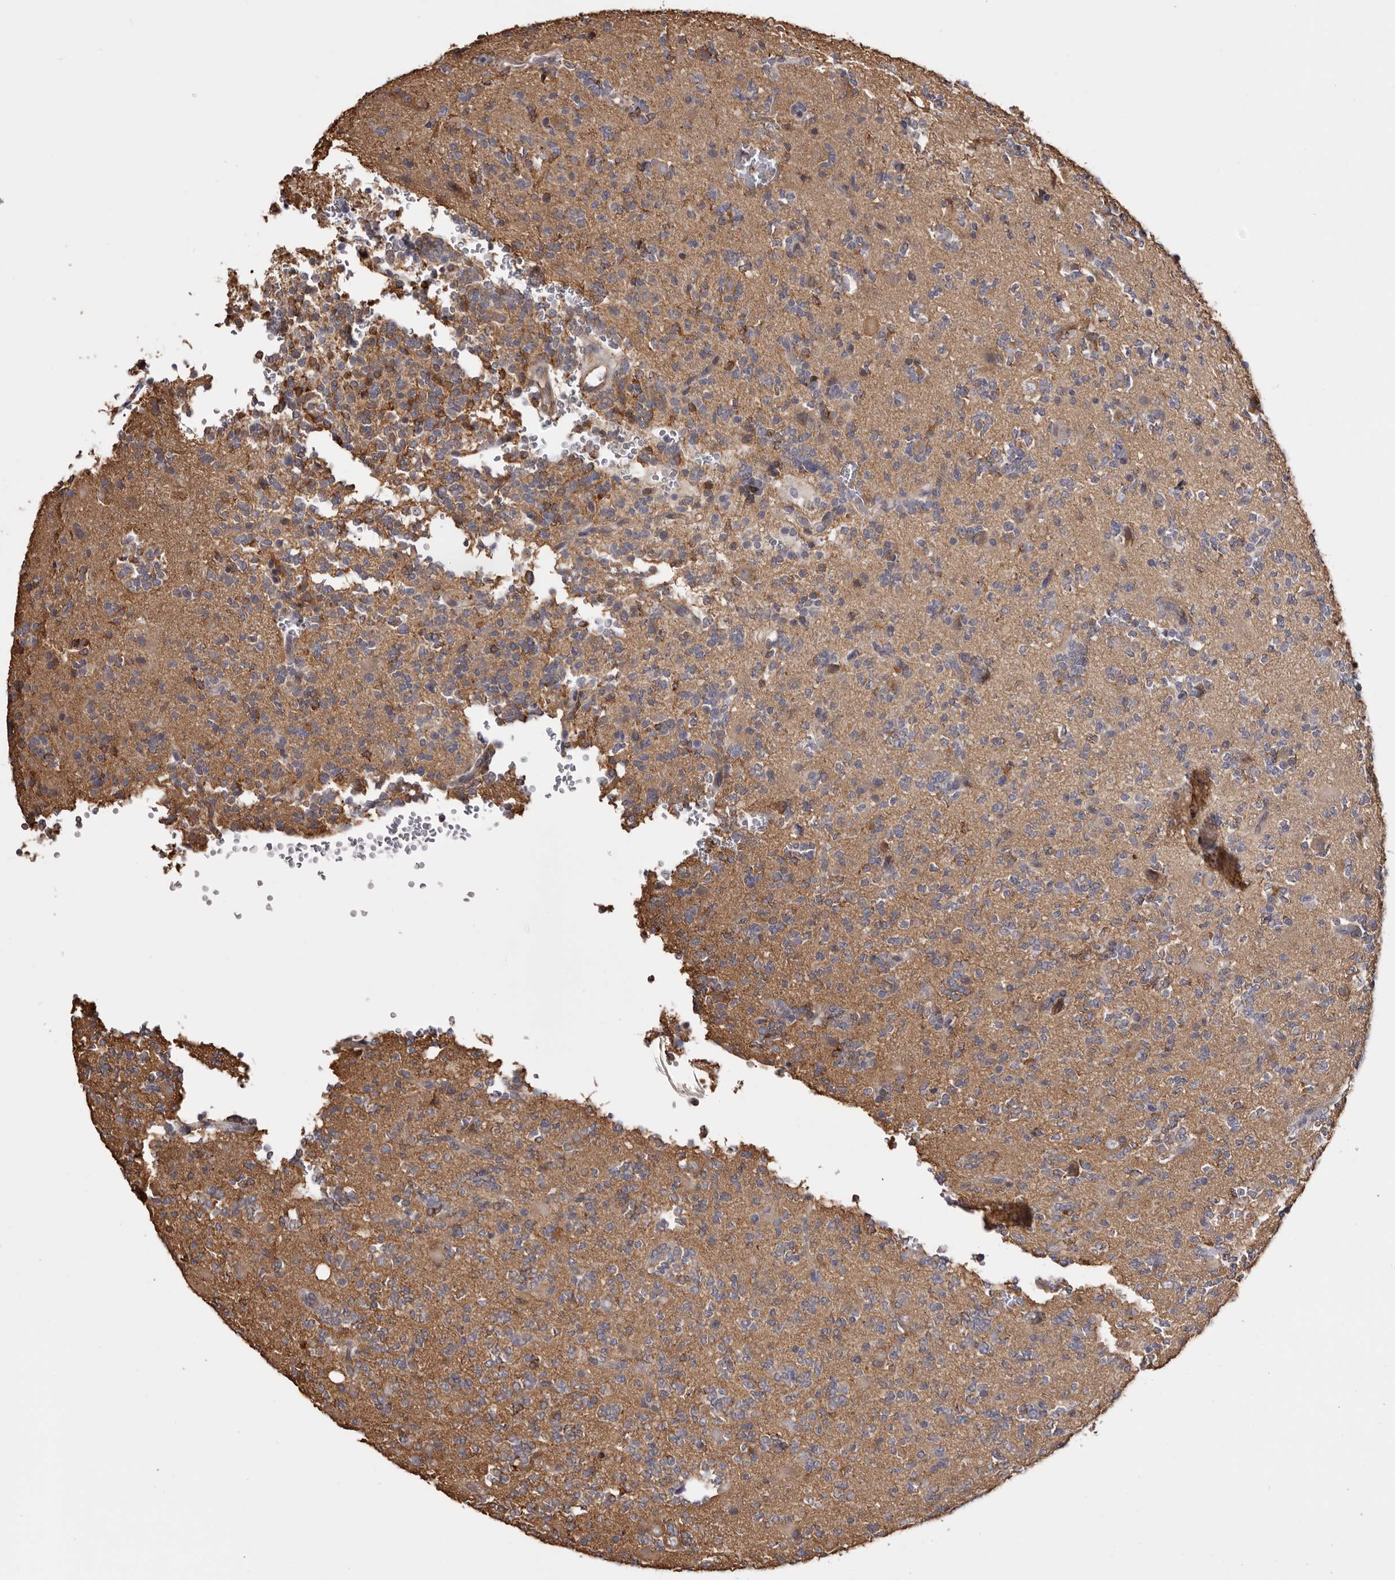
{"staining": {"intensity": "moderate", "quantity": "25%-75%", "location": "cytoplasmic/membranous"}, "tissue": "glioma", "cell_type": "Tumor cells", "image_type": "cancer", "snomed": [{"axis": "morphology", "description": "Glioma, malignant, High grade"}, {"axis": "topography", "description": "Brain"}], "caption": "A high-resolution photomicrograph shows immunohistochemistry (IHC) staining of glioma, which shows moderate cytoplasmic/membranous positivity in about 25%-75% of tumor cells.", "gene": "TNNI1", "patient": {"sex": "female", "age": 62}}